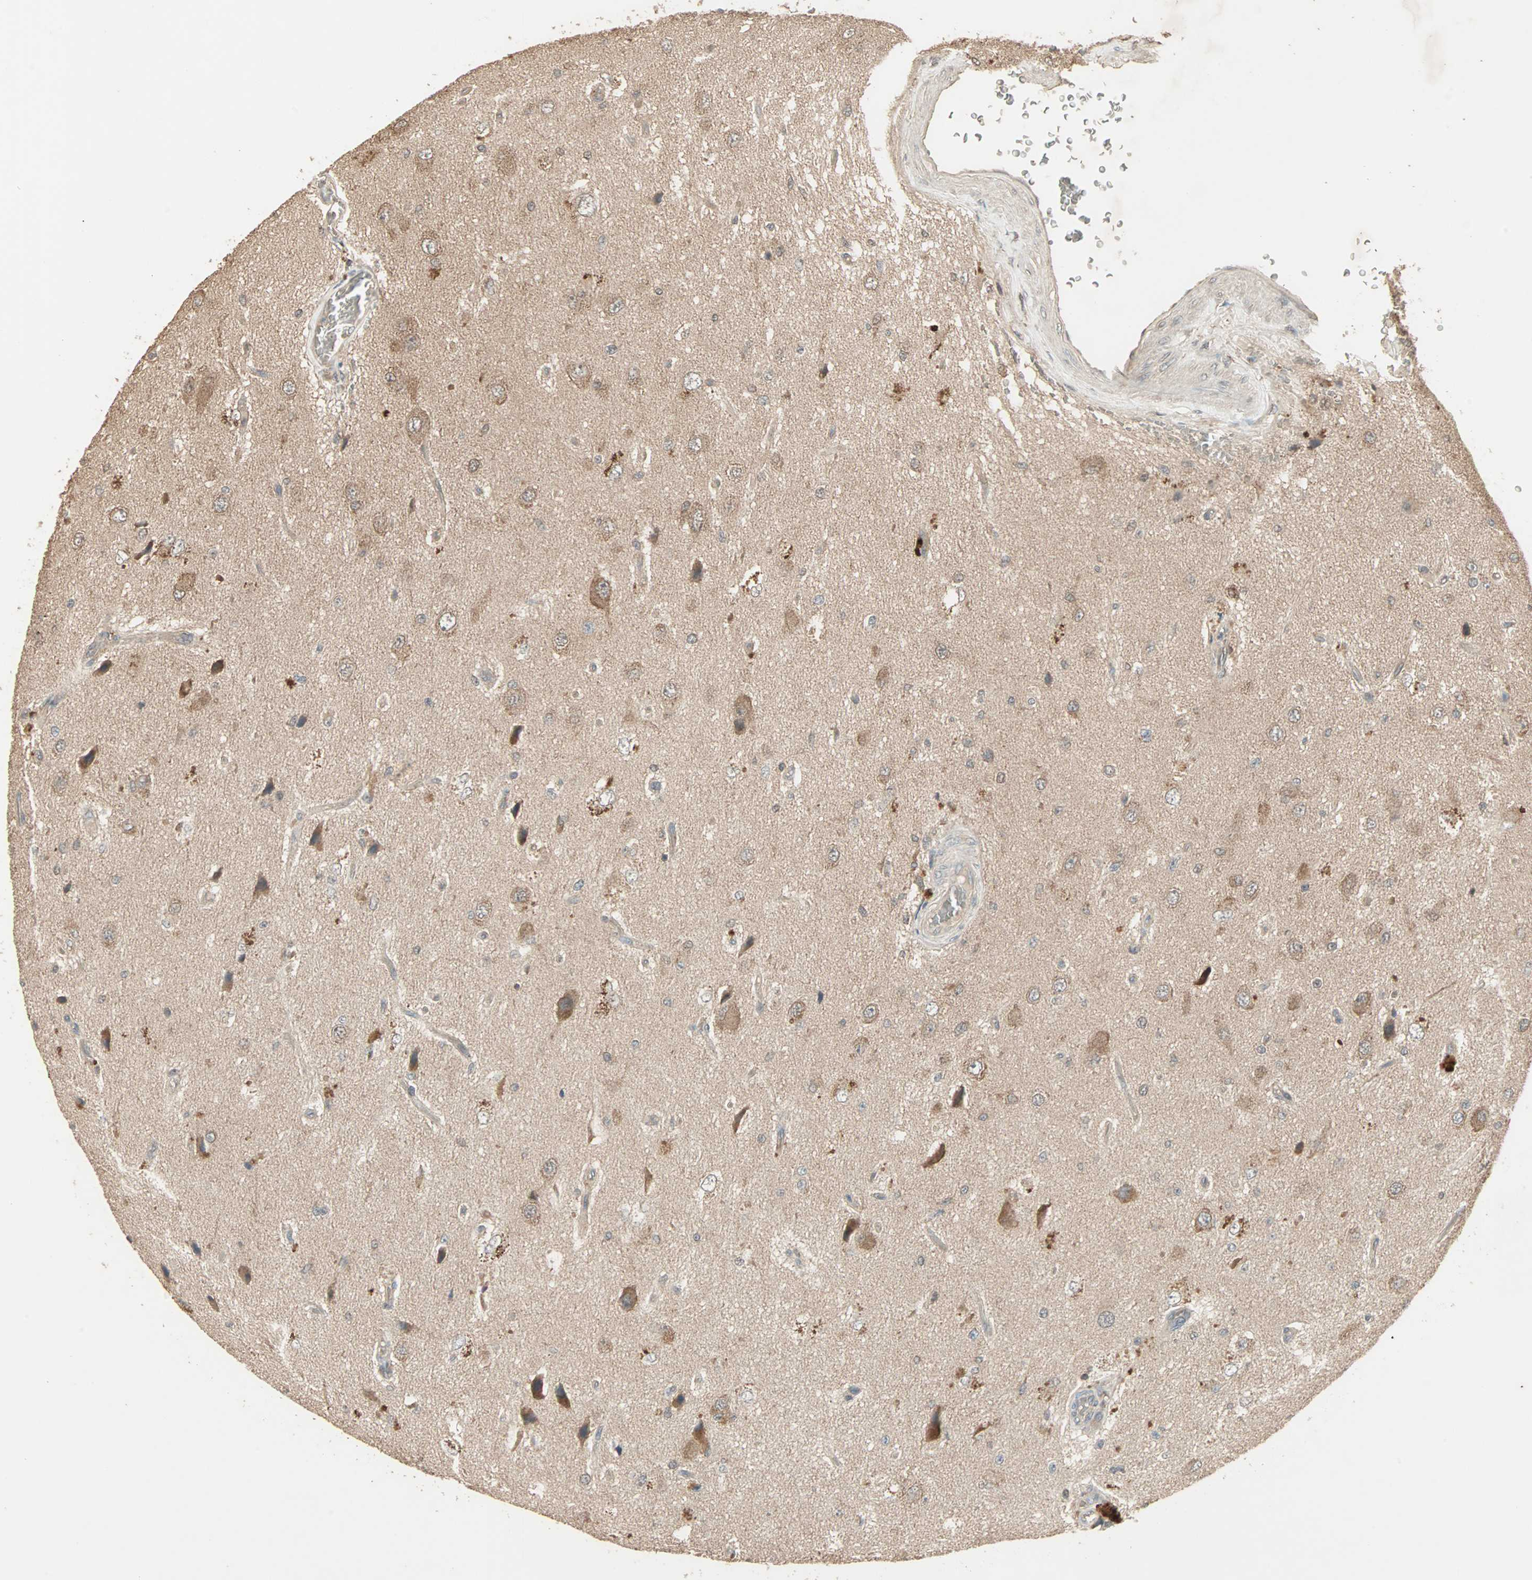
{"staining": {"intensity": "moderate", "quantity": ">75%", "location": "cytoplasmic/membranous"}, "tissue": "glioma", "cell_type": "Tumor cells", "image_type": "cancer", "snomed": [{"axis": "morphology", "description": "Glioma, malignant, High grade"}, {"axis": "topography", "description": "pancreas cauda"}], "caption": "Moderate cytoplasmic/membranous positivity is appreciated in approximately >75% of tumor cells in glioma.", "gene": "UBAC1", "patient": {"sex": "male", "age": 60}}